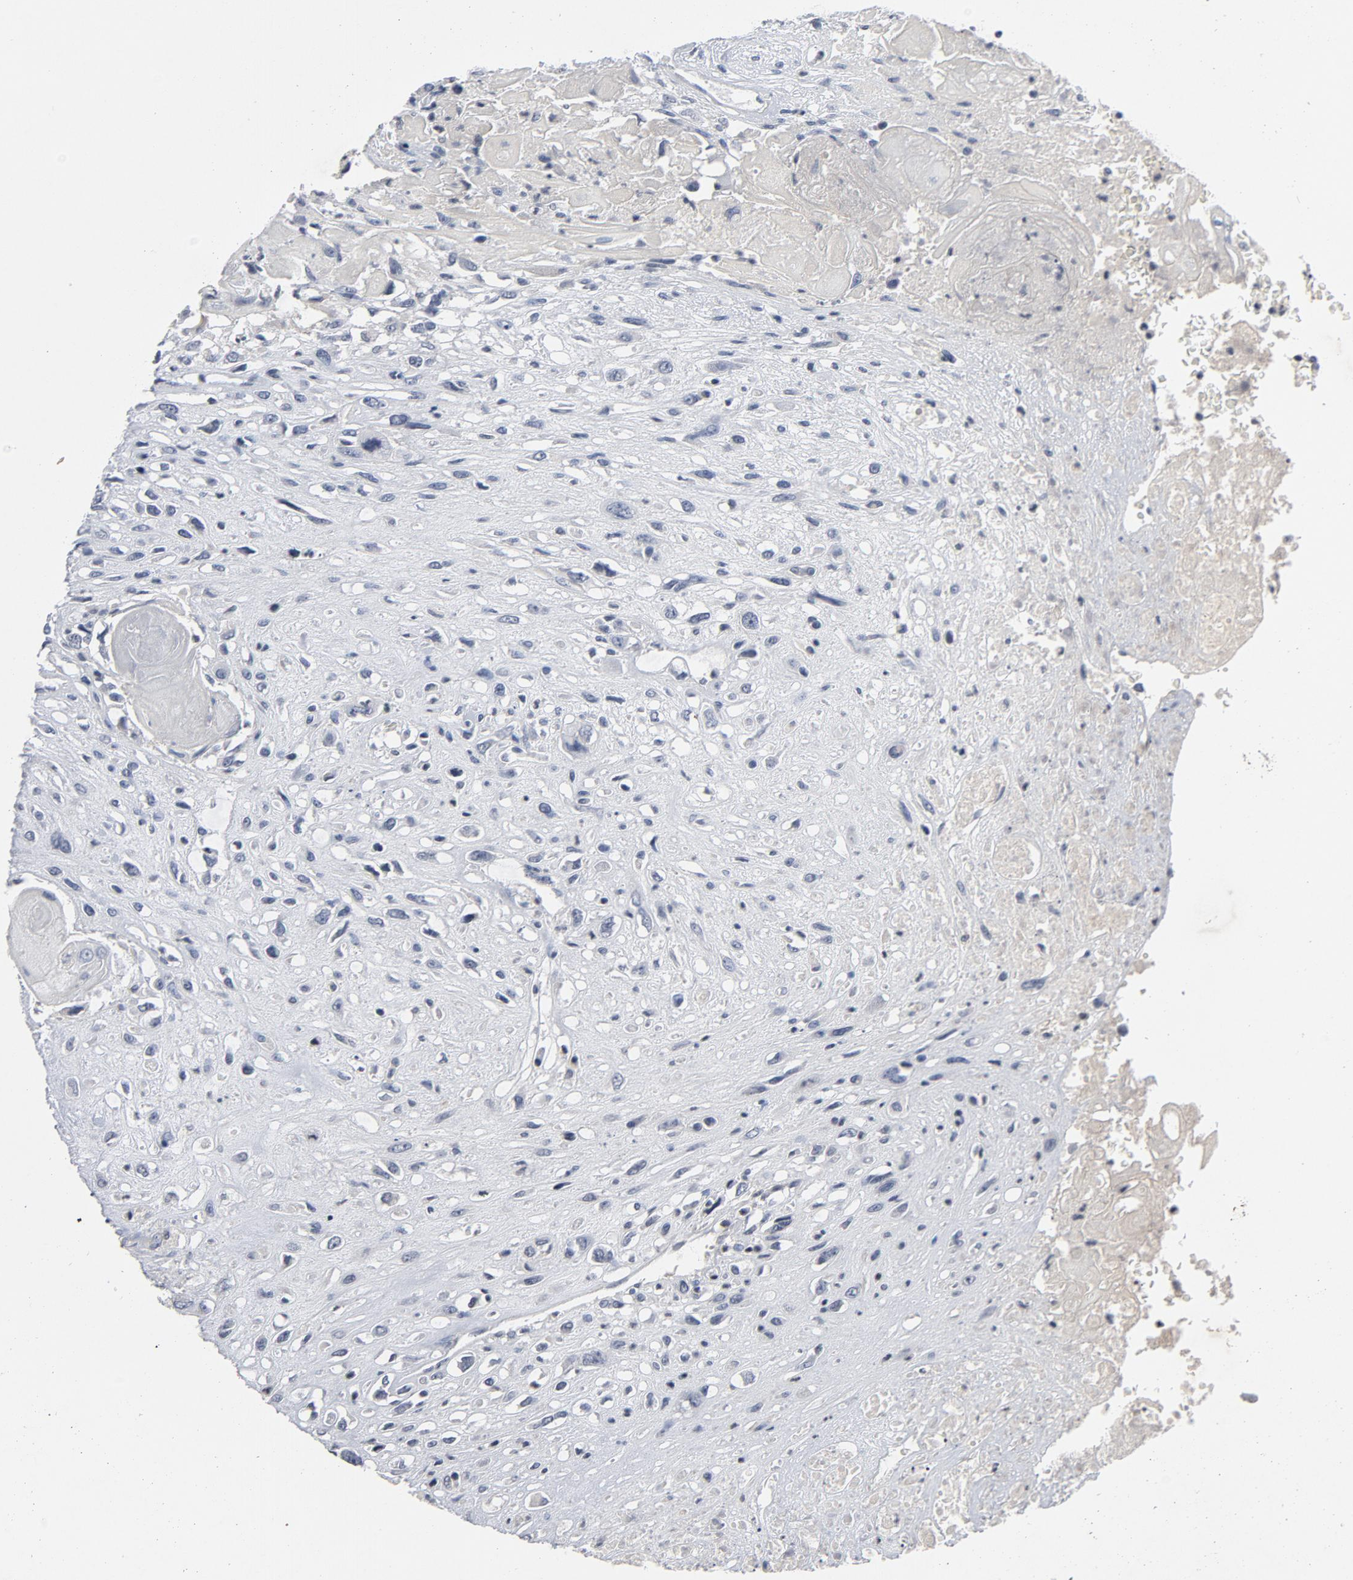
{"staining": {"intensity": "negative", "quantity": "none", "location": "none"}, "tissue": "head and neck cancer", "cell_type": "Tumor cells", "image_type": "cancer", "snomed": [{"axis": "morphology", "description": "Necrosis, NOS"}, {"axis": "morphology", "description": "Neoplasm, malignant, NOS"}, {"axis": "topography", "description": "Salivary gland"}, {"axis": "topography", "description": "Head-Neck"}], "caption": "An immunohistochemistry (IHC) photomicrograph of neoplasm (malignant) (head and neck) is shown. There is no staining in tumor cells of neoplasm (malignant) (head and neck).", "gene": "TCL1A", "patient": {"sex": "male", "age": 43}}